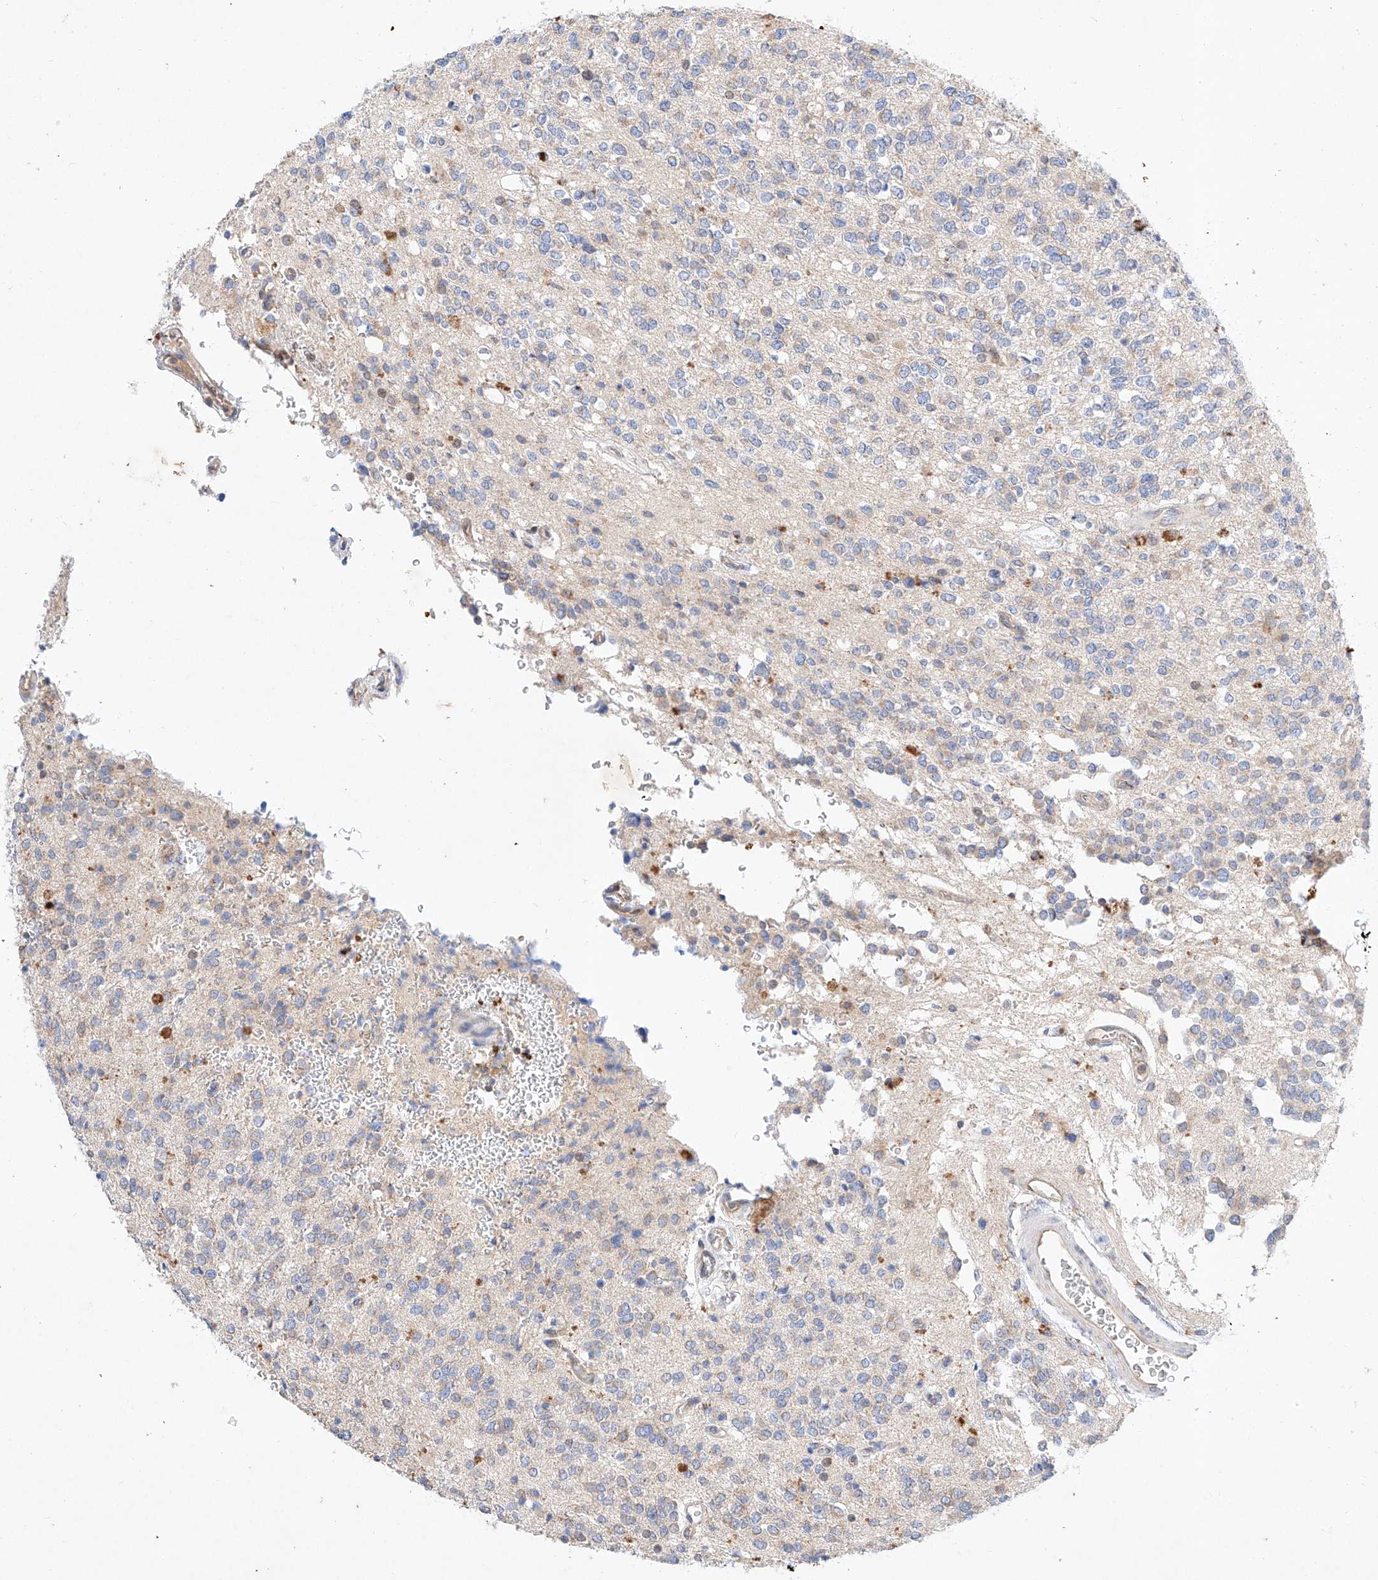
{"staining": {"intensity": "negative", "quantity": "none", "location": "none"}, "tissue": "glioma", "cell_type": "Tumor cells", "image_type": "cancer", "snomed": [{"axis": "morphology", "description": "Glioma, malignant, High grade"}, {"axis": "topography", "description": "Brain"}], "caption": "High-grade glioma (malignant) stained for a protein using immunohistochemistry reveals no positivity tumor cells.", "gene": "C6orf118", "patient": {"sex": "male", "age": 34}}